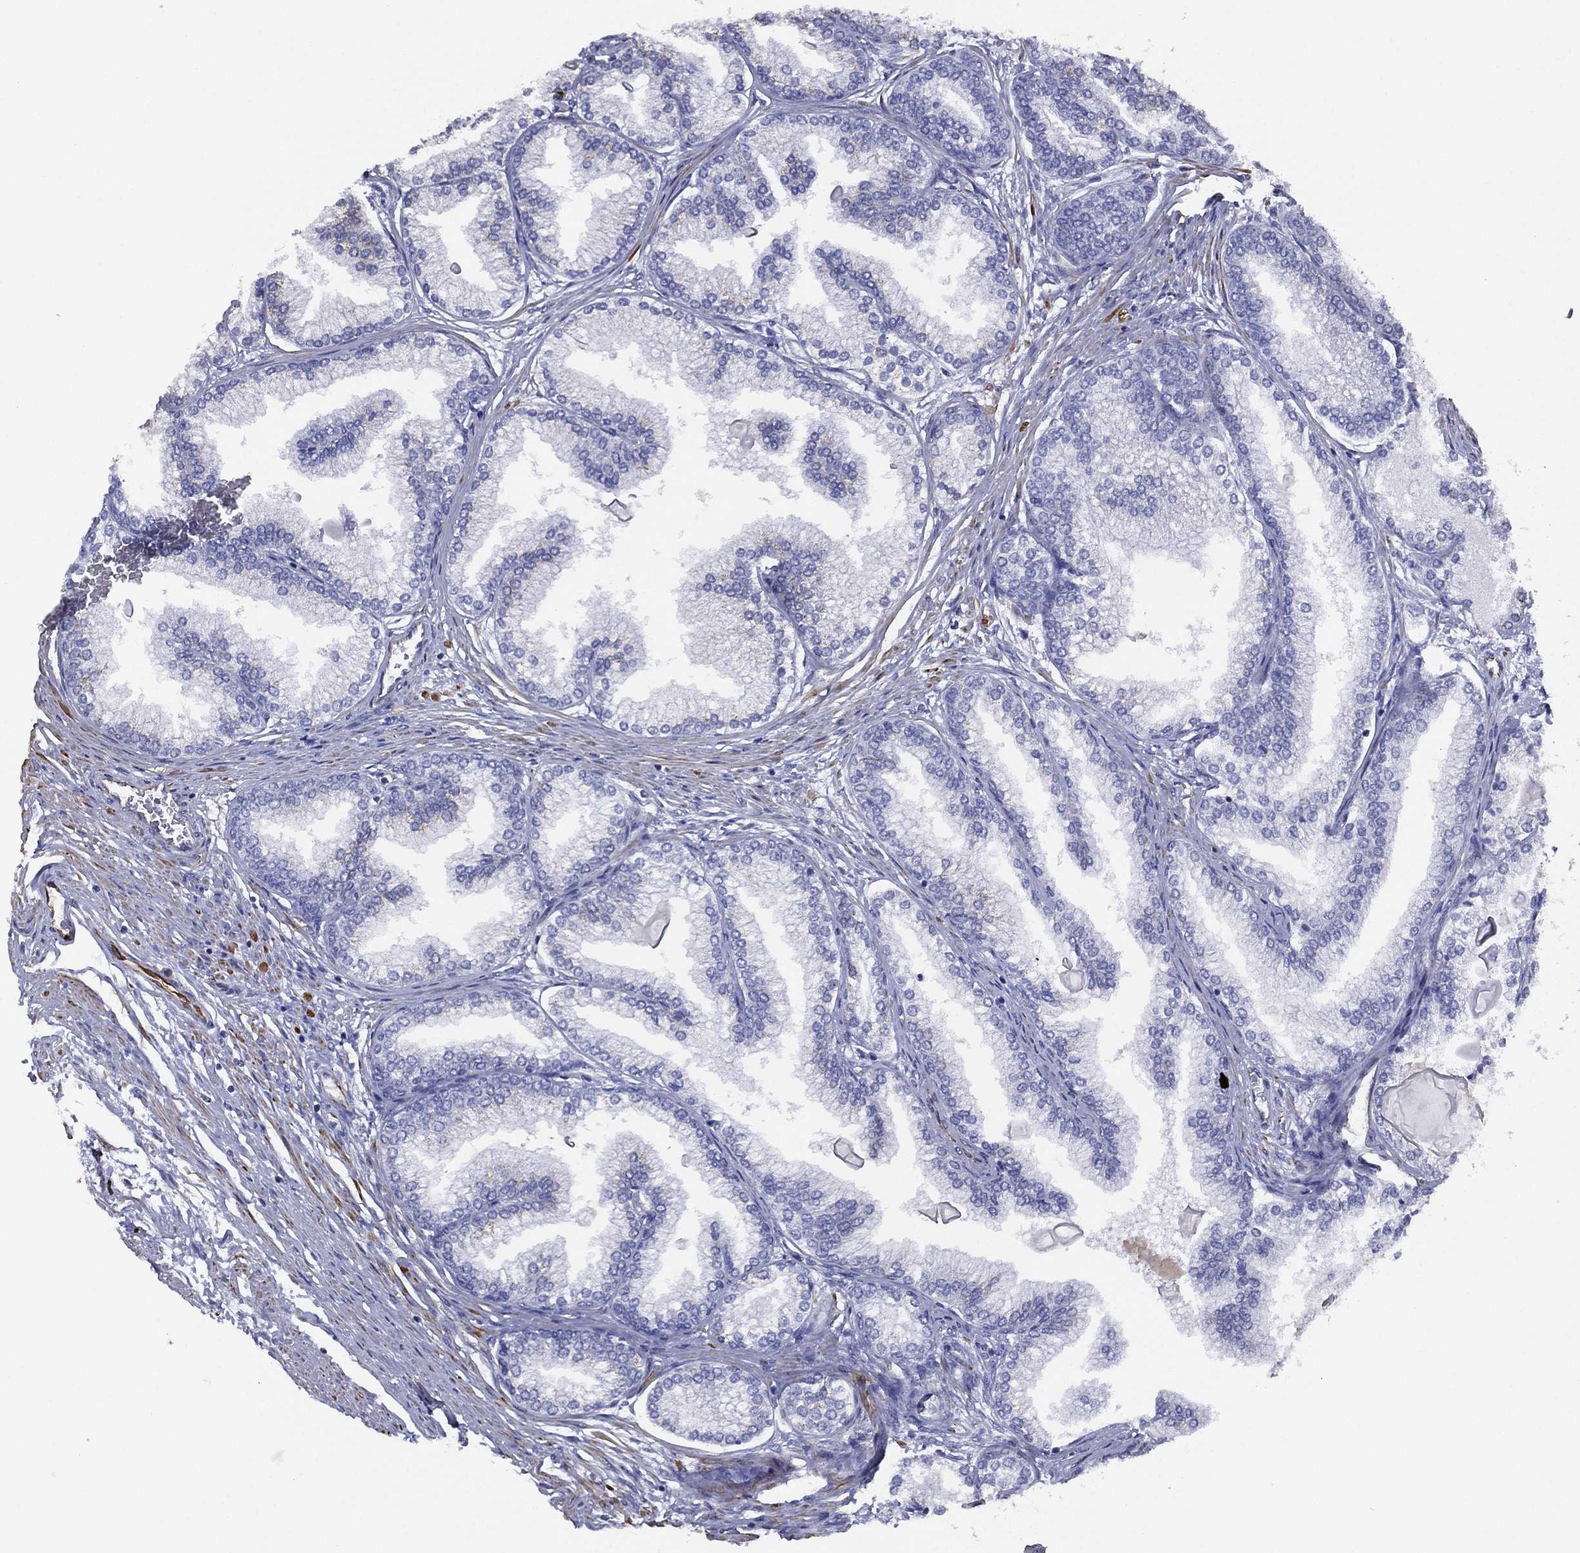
{"staining": {"intensity": "negative", "quantity": "none", "location": "none"}, "tissue": "prostate", "cell_type": "Glandular cells", "image_type": "normal", "snomed": [{"axis": "morphology", "description": "Normal tissue, NOS"}, {"axis": "topography", "description": "Prostate"}], "caption": "An image of prostate stained for a protein reveals no brown staining in glandular cells. (Brightfield microscopy of DAB (3,3'-diaminobenzidine) IHC at high magnification).", "gene": "MAS1", "patient": {"sex": "male", "age": 72}}